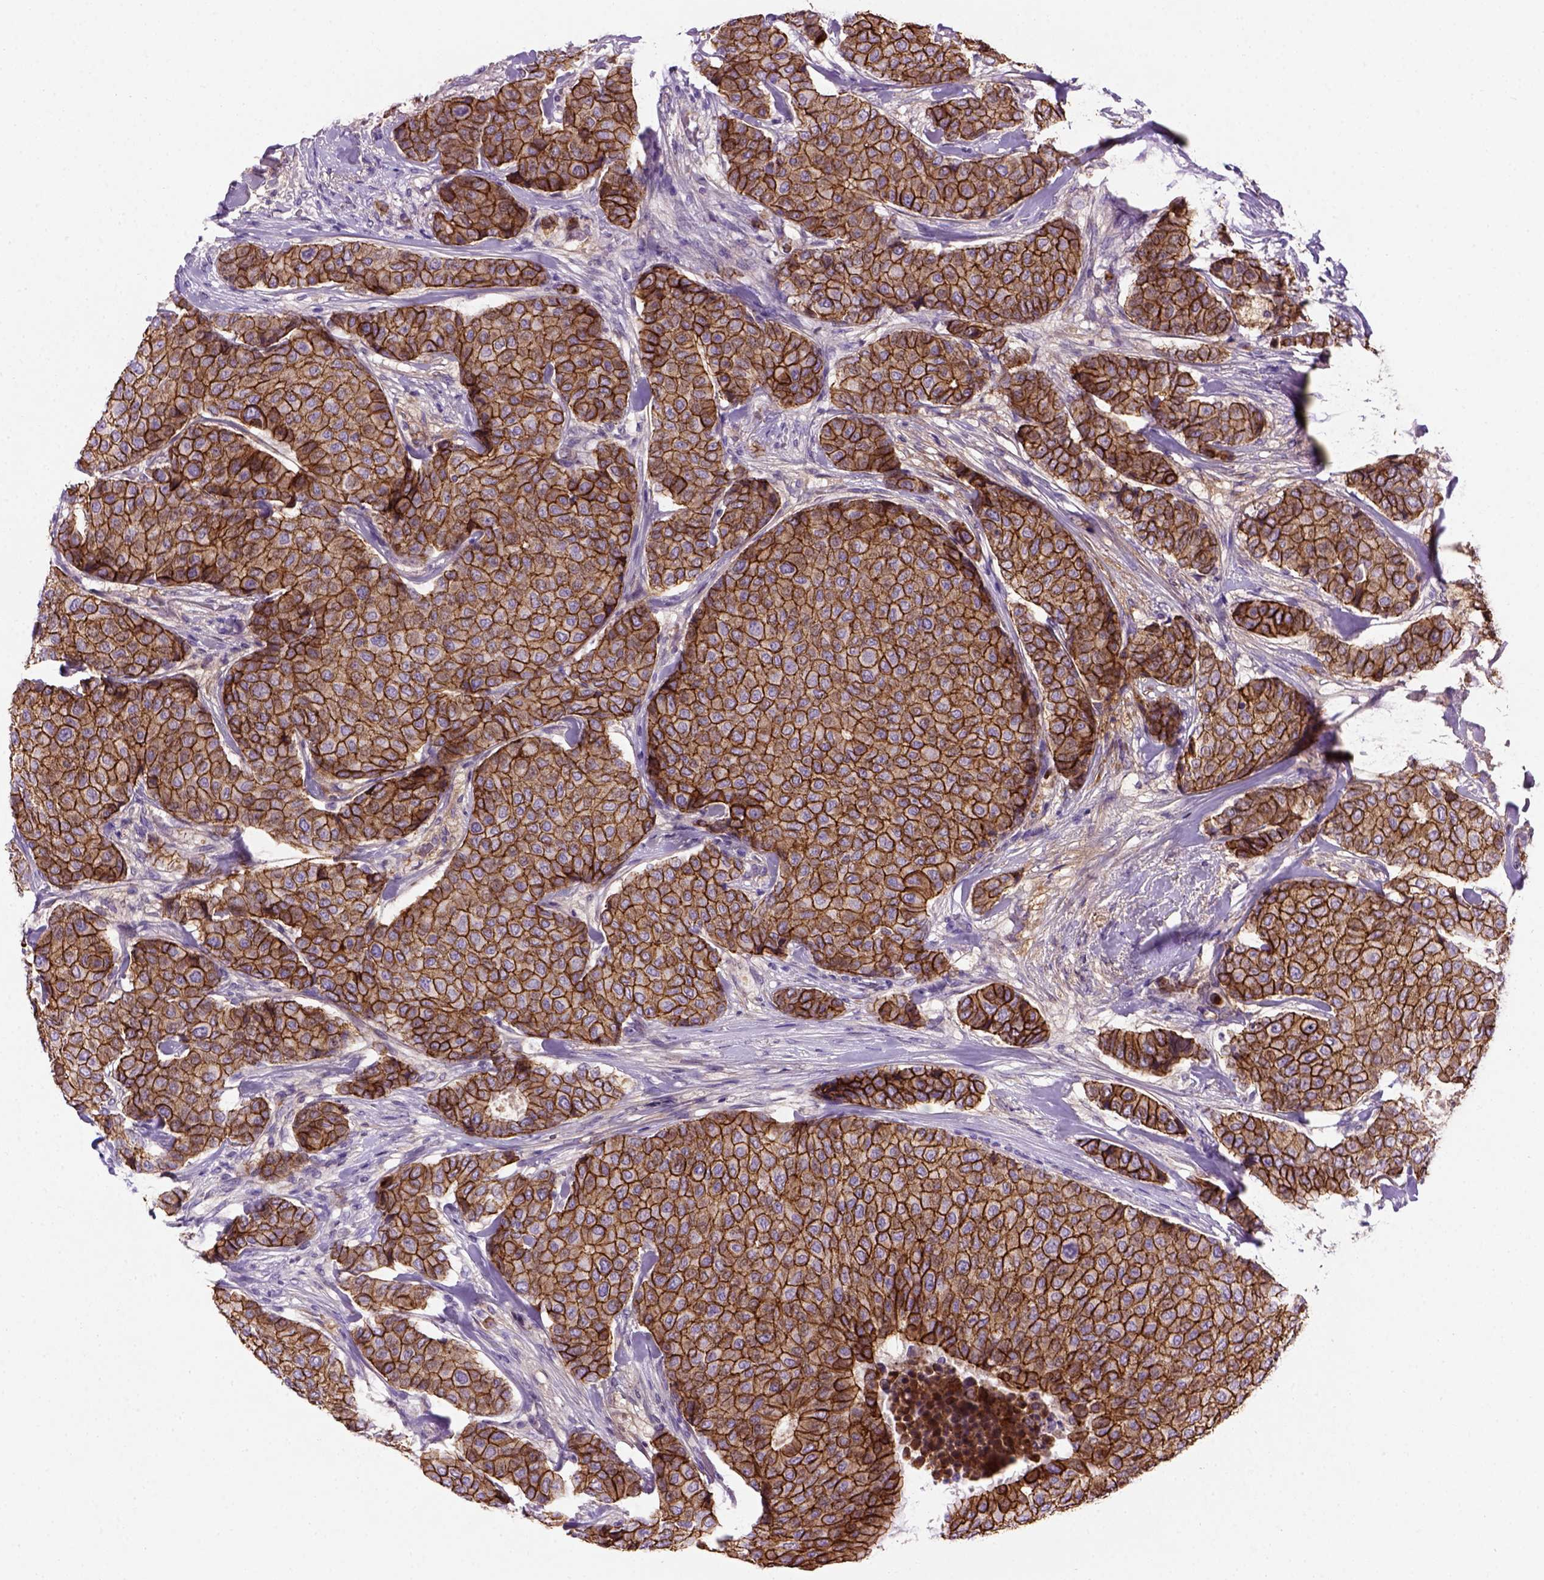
{"staining": {"intensity": "strong", "quantity": ">75%", "location": "cytoplasmic/membranous"}, "tissue": "breast cancer", "cell_type": "Tumor cells", "image_type": "cancer", "snomed": [{"axis": "morphology", "description": "Duct carcinoma"}, {"axis": "topography", "description": "Breast"}], "caption": "Immunohistochemistry of invasive ductal carcinoma (breast) exhibits high levels of strong cytoplasmic/membranous positivity in about >75% of tumor cells. The protein of interest is shown in brown color, while the nuclei are stained blue.", "gene": "CDH1", "patient": {"sex": "female", "age": 75}}